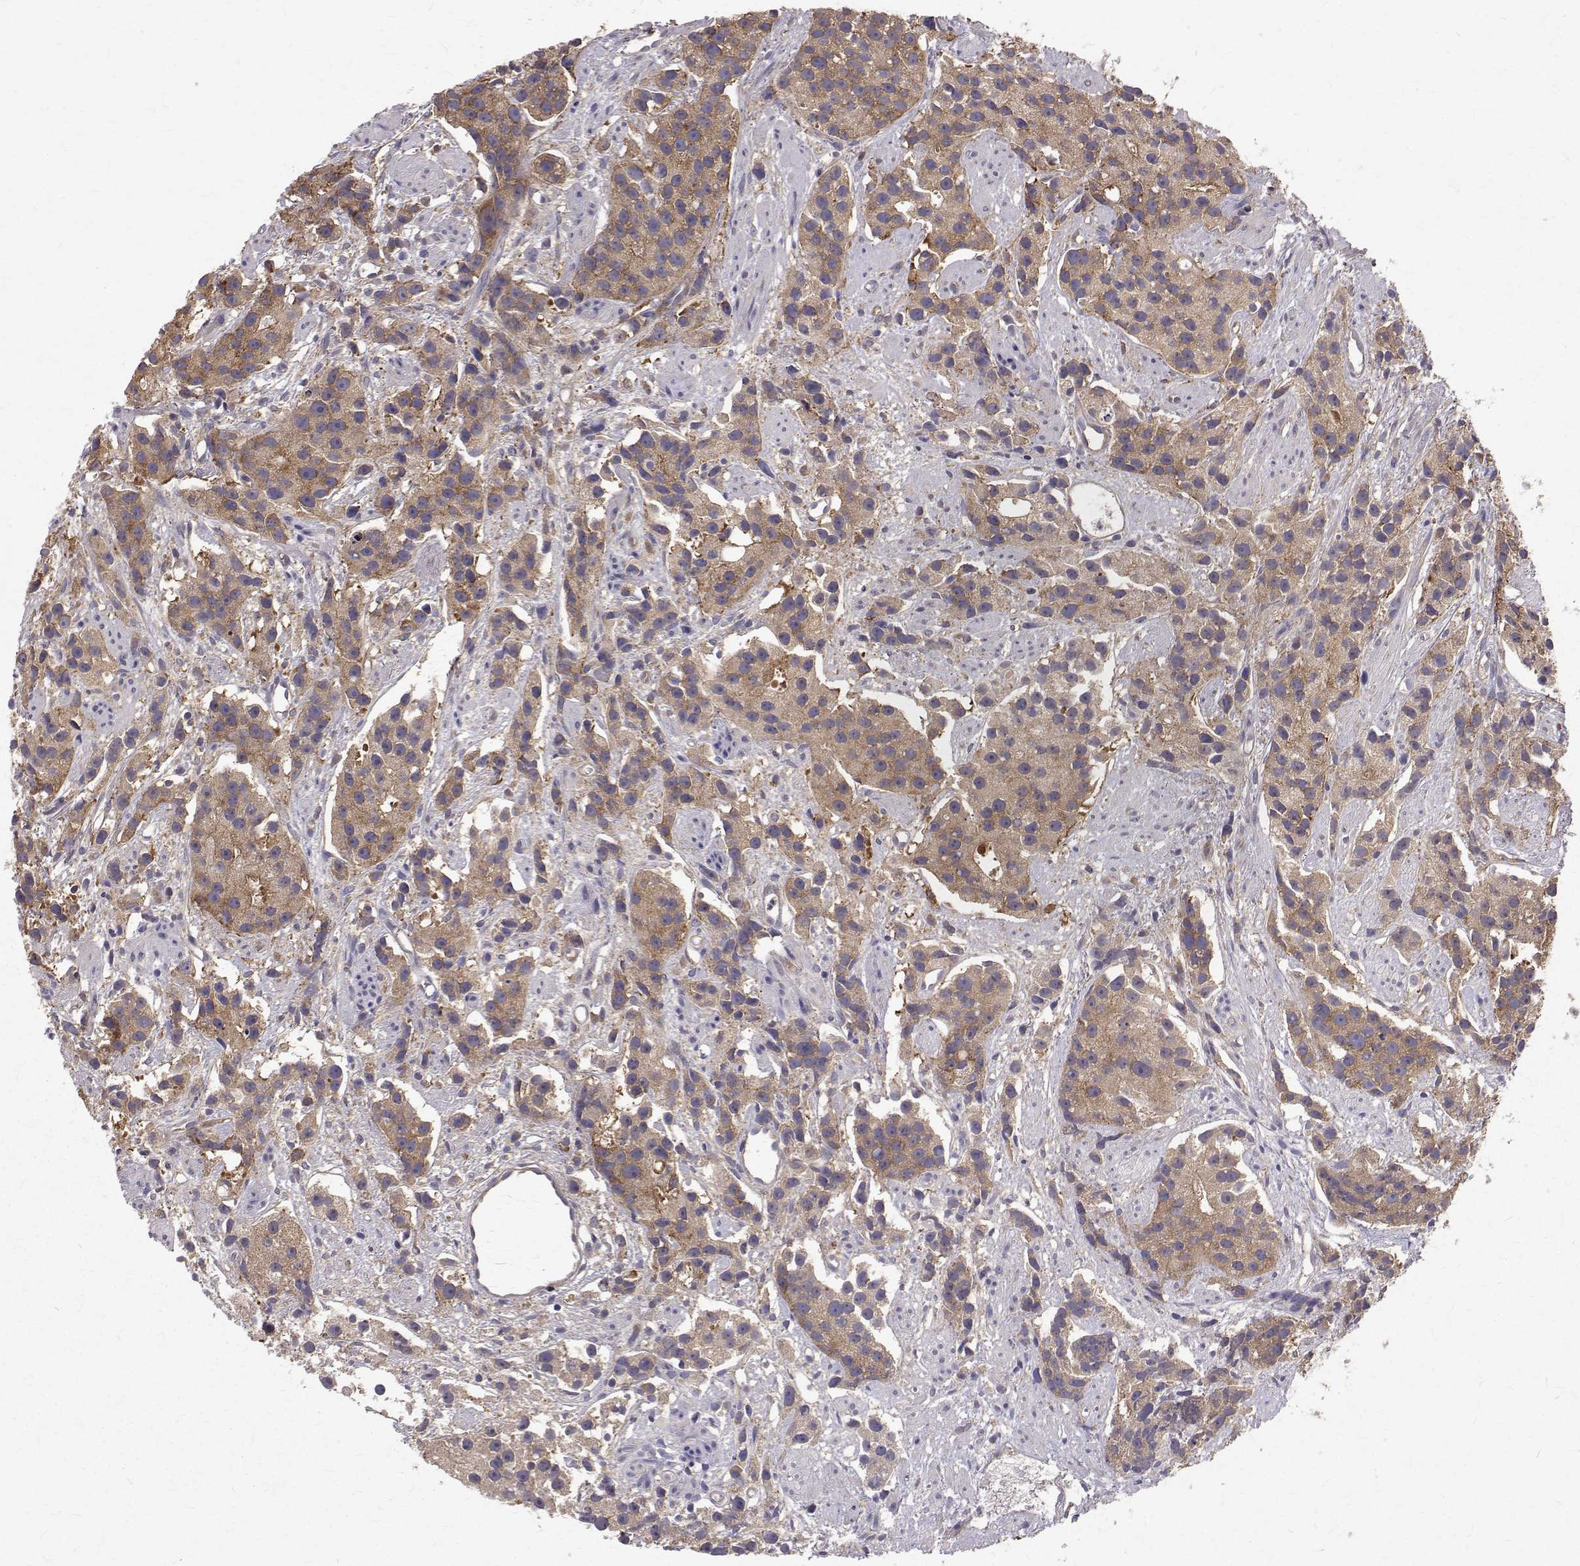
{"staining": {"intensity": "moderate", "quantity": ">75%", "location": "cytoplasmic/membranous"}, "tissue": "prostate cancer", "cell_type": "Tumor cells", "image_type": "cancer", "snomed": [{"axis": "morphology", "description": "Adenocarcinoma, High grade"}, {"axis": "topography", "description": "Prostate"}], "caption": "This is an image of immunohistochemistry staining of prostate adenocarcinoma (high-grade), which shows moderate positivity in the cytoplasmic/membranous of tumor cells.", "gene": "FARSB", "patient": {"sex": "male", "age": 68}}